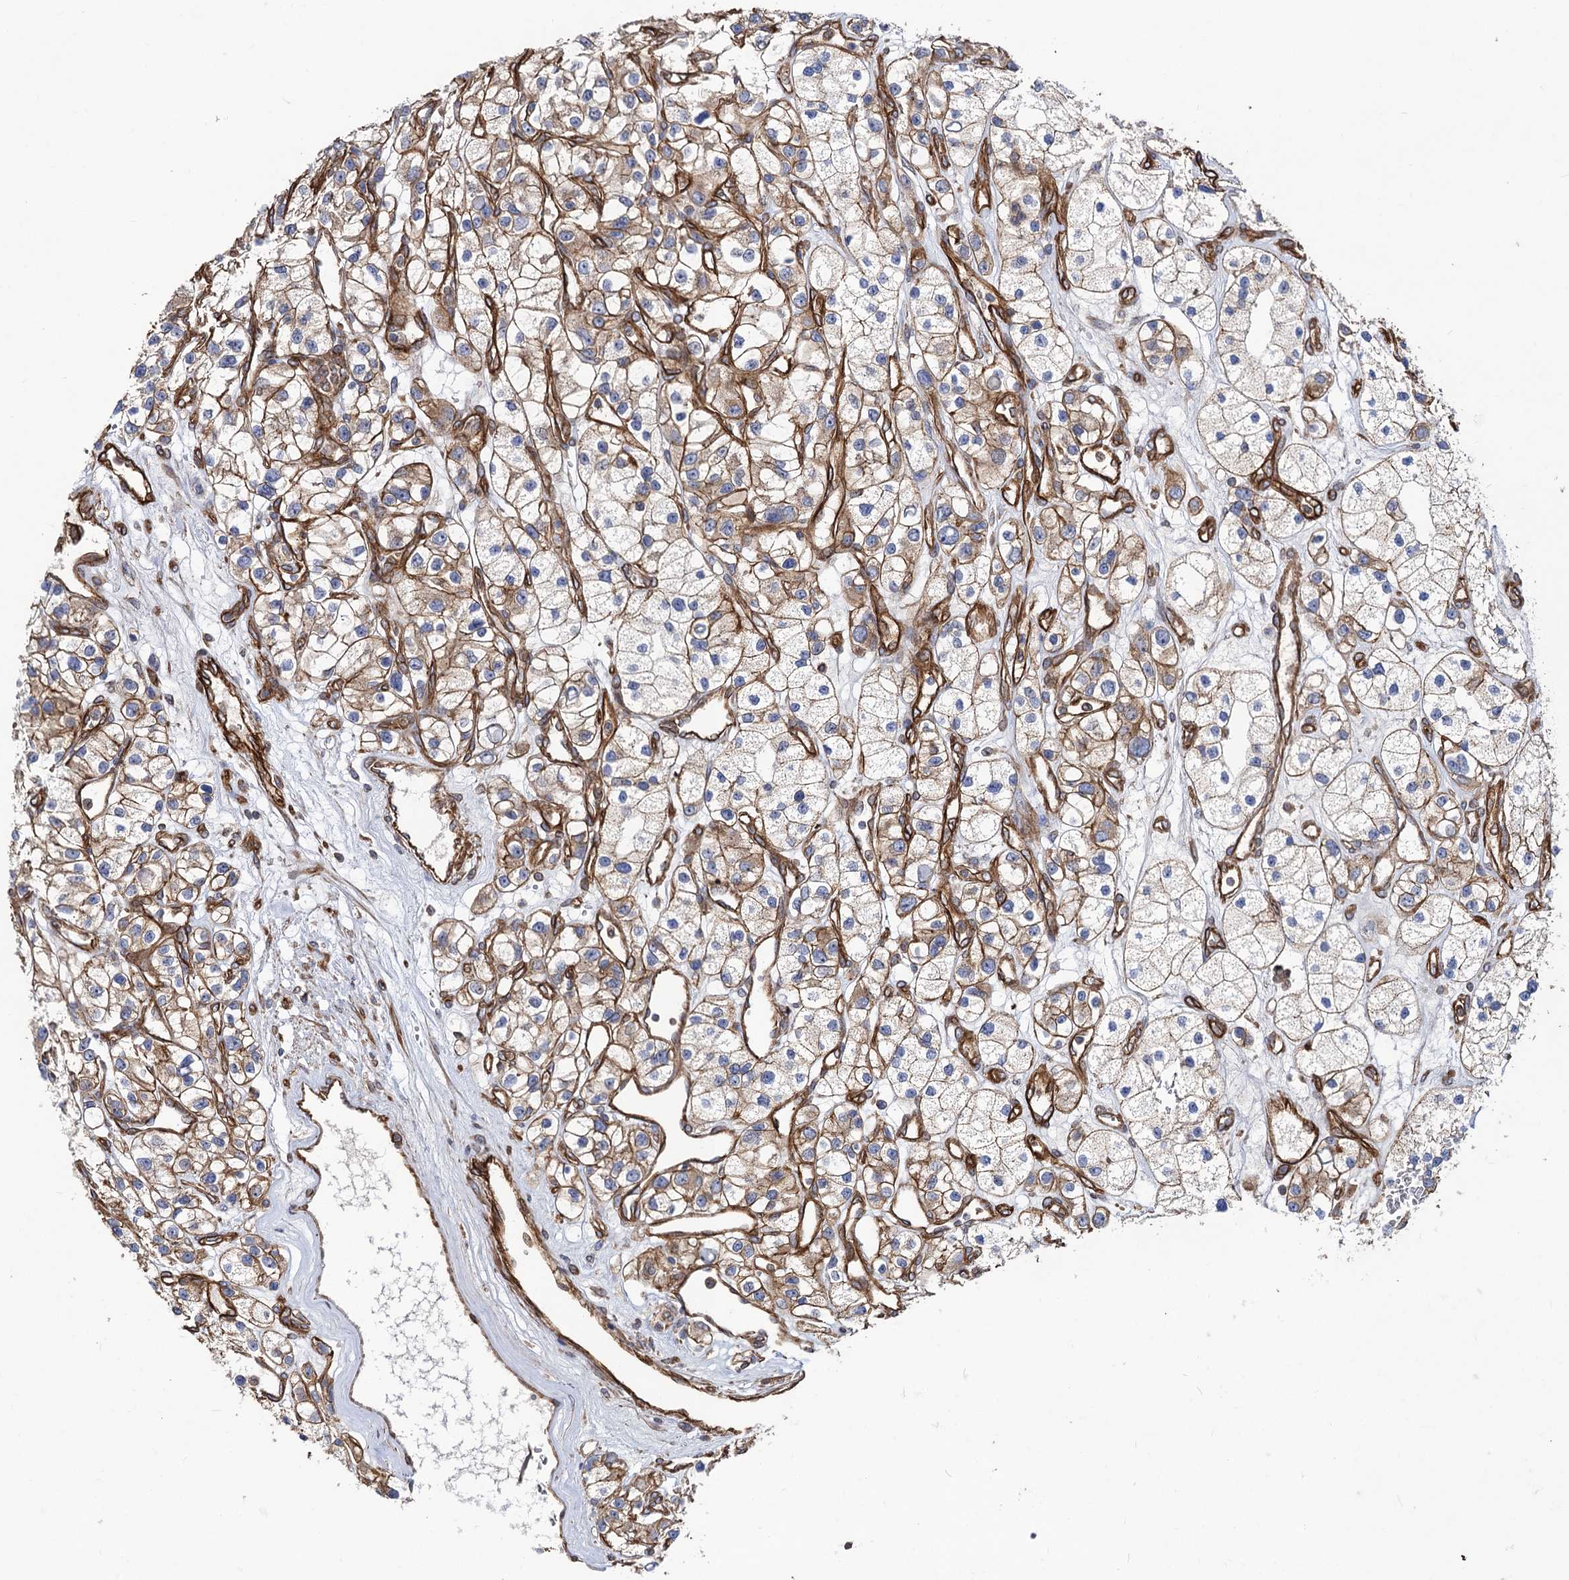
{"staining": {"intensity": "moderate", "quantity": ">75%", "location": "cytoplasmic/membranous"}, "tissue": "renal cancer", "cell_type": "Tumor cells", "image_type": "cancer", "snomed": [{"axis": "morphology", "description": "Adenocarcinoma, NOS"}, {"axis": "topography", "description": "Kidney"}], "caption": "The micrograph shows a brown stain indicating the presence of a protein in the cytoplasmic/membranous of tumor cells in renal cancer (adenocarcinoma).", "gene": "CIP2A", "patient": {"sex": "female", "age": 57}}